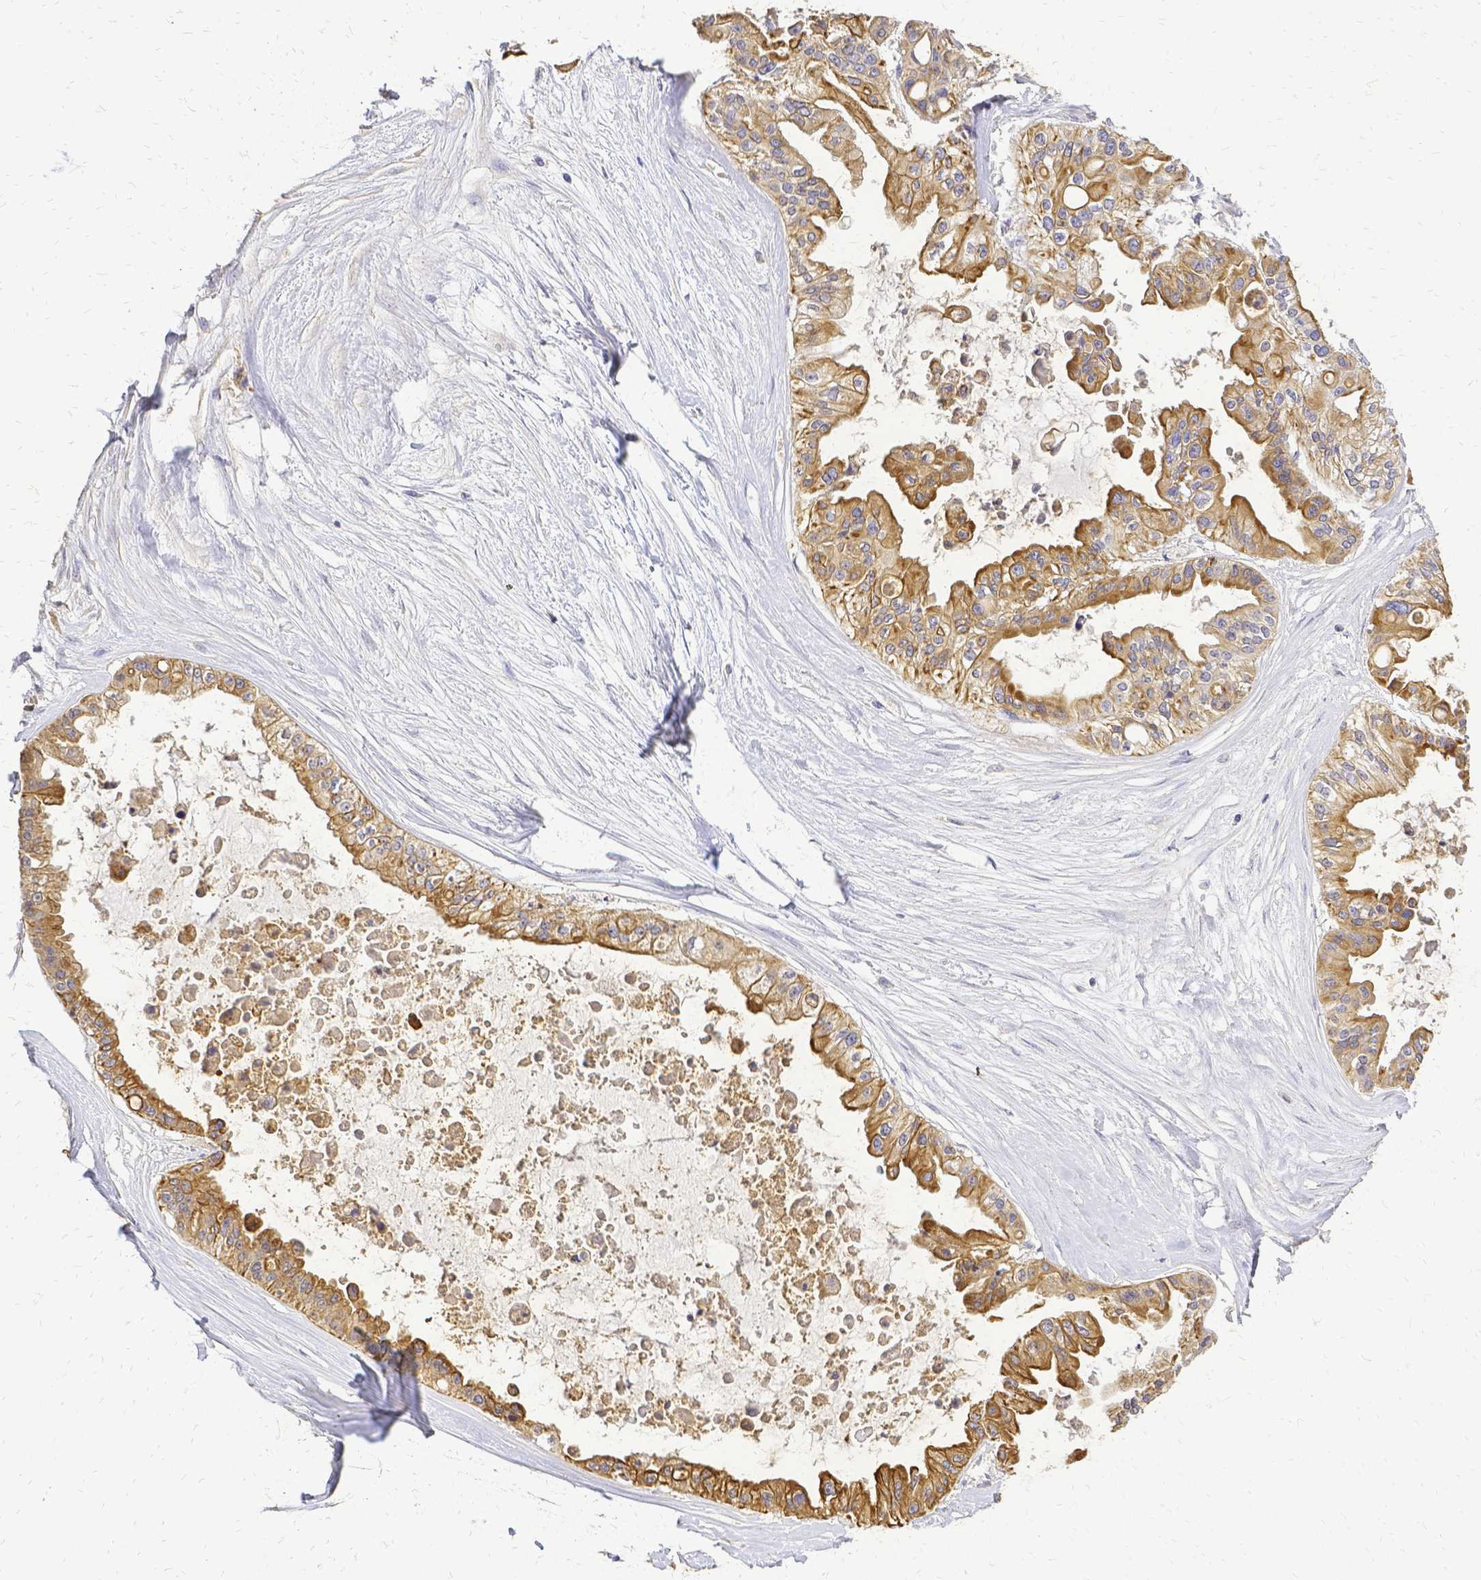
{"staining": {"intensity": "moderate", "quantity": ">75%", "location": "cytoplasmic/membranous"}, "tissue": "ovarian cancer", "cell_type": "Tumor cells", "image_type": "cancer", "snomed": [{"axis": "morphology", "description": "Cystadenocarcinoma, serous, NOS"}, {"axis": "topography", "description": "Ovary"}], "caption": "A brown stain labels moderate cytoplasmic/membranous expression of a protein in human ovarian cancer tumor cells. The staining is performed using DAB (3,3'-diaminobenzidine) brown chromogen to label protein expression. The nuclei are counter-stained blue using hematoxylin.", "gene": "CIB1", "patient": {"sex": "female", "age": 56}}